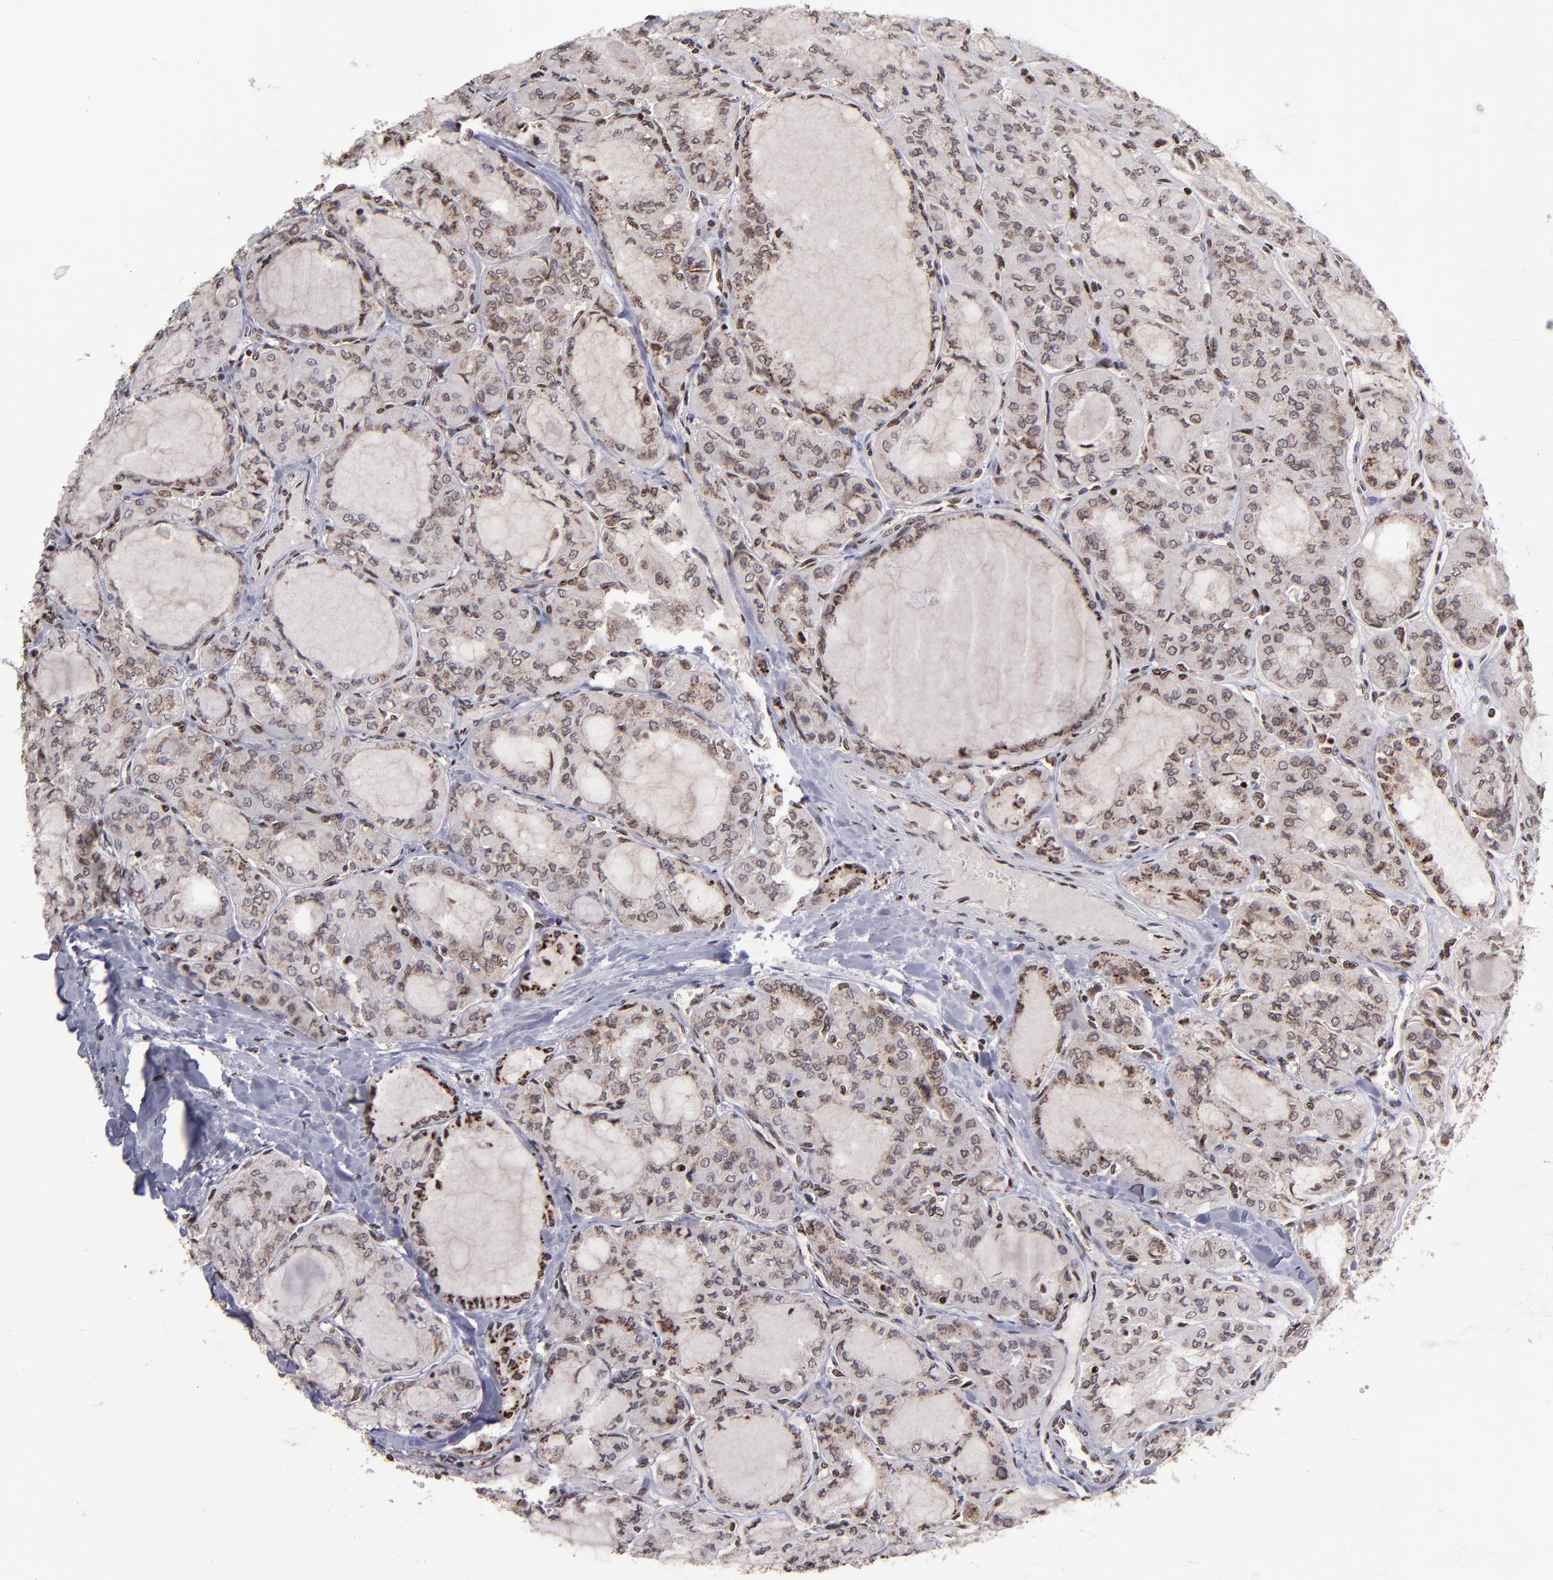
{"staining": {"intensity": "moderate", "quantity": ">75%", "location": "cytoplasmic/membranous,nuclear"}, "tissue": "thyroid cancer", "cell_type": "Tumor cells", "image_type": "cancer", "snomed": [{"axis": "morphology", "description": "Papillary adenocarcinoma, NOS"}, {"axis": "topography", "description": "Thyroid gland"}], "caption": "Immunohistochemistry (DAB (3,3'-diaminobenzidine)) staining of human thyroid cancer (papillary adenocarcinoma) exhibits moderate cytoplasmic/membranous and nuclear protein staining in about >75% of tumor cells. The protein is shown in brown color, while the nuclei are stained blue.", "gene": "CSDC2", "patient": {"sex": "male", "age": 20}}